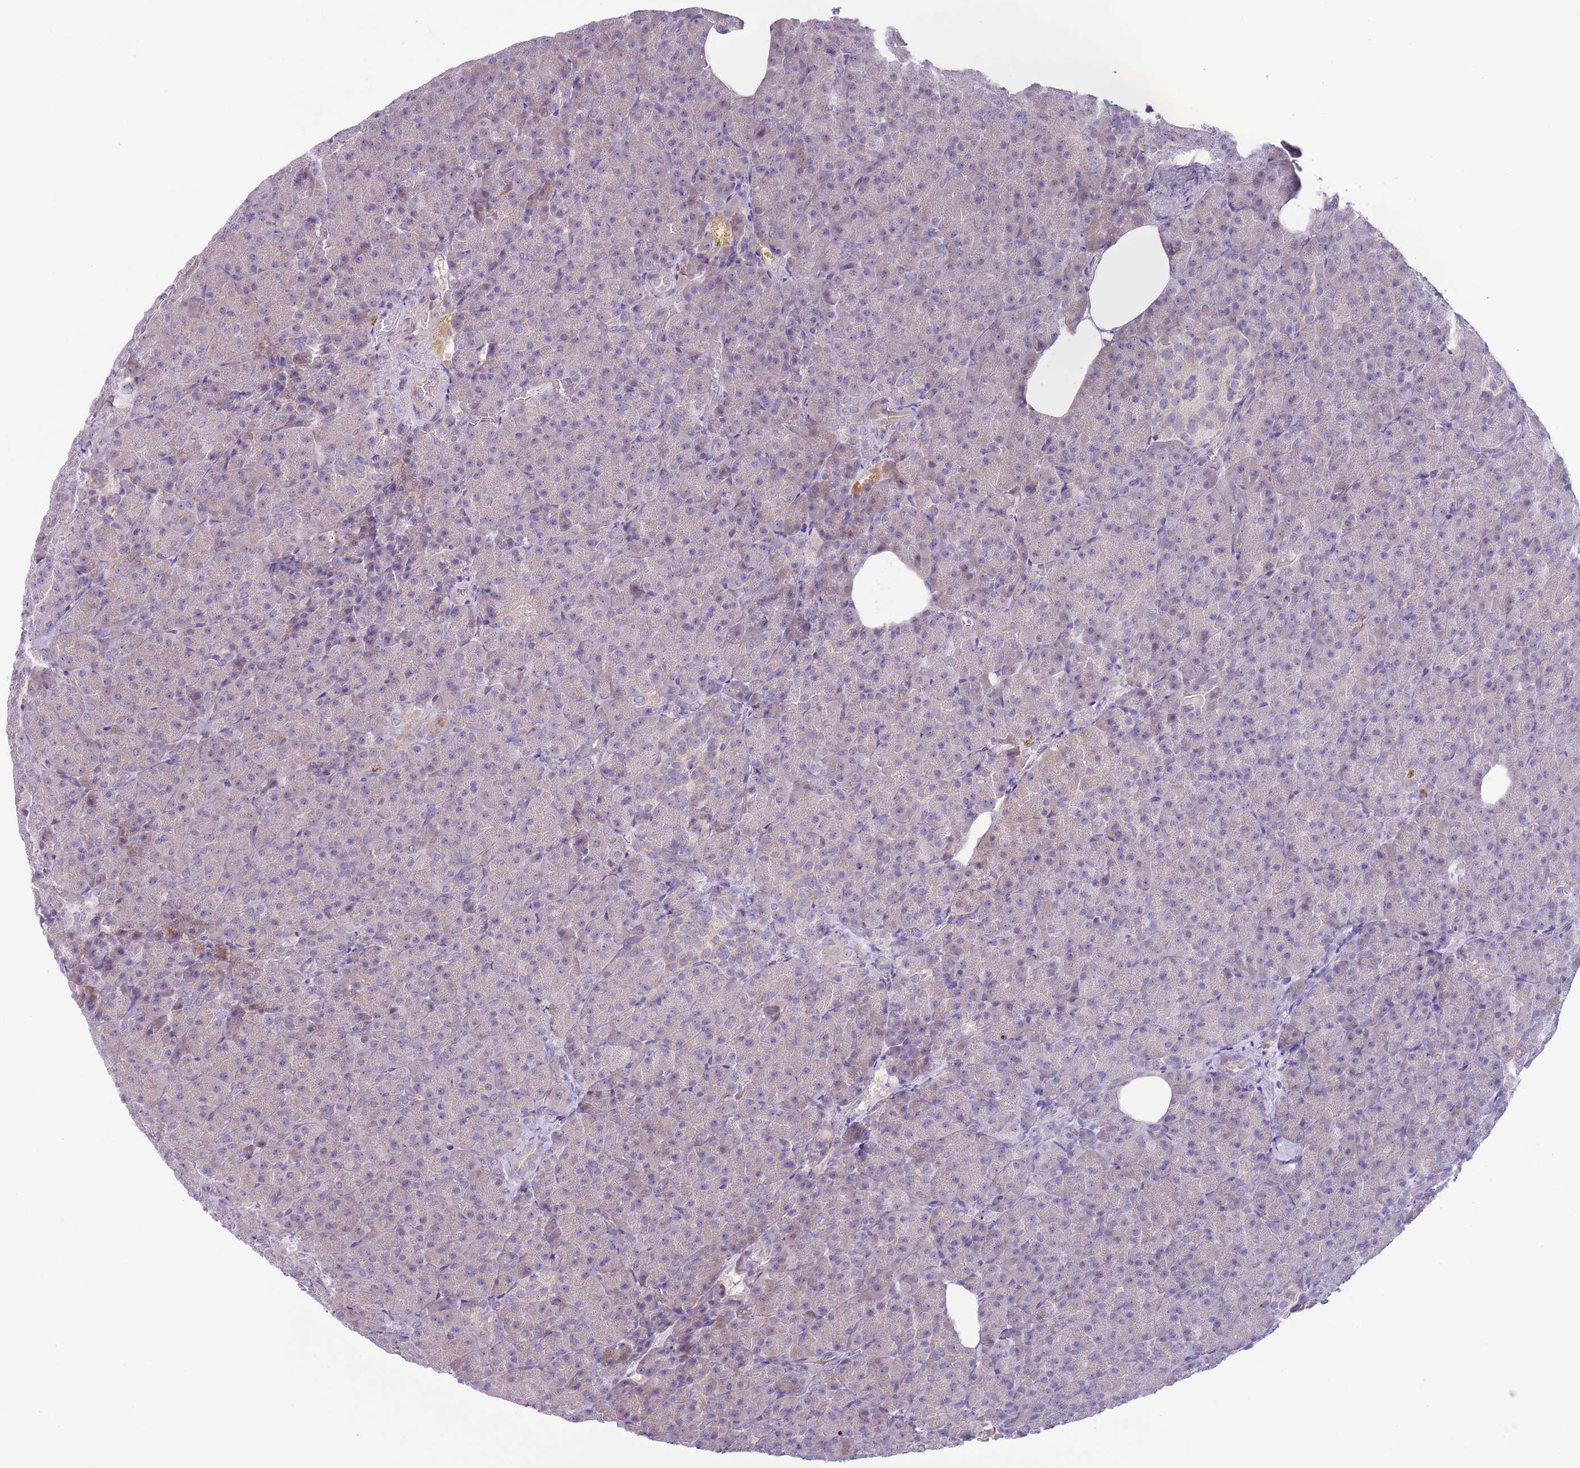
{"staining": {"intensity": "negative", "quantity": "none", "location": "none"}, "tissue": "pancreas", "cell_type": "Exocrine glandular cells", "image_type": "normal", "snomed": [{"axis": "morphology", "description": "Normal tissue, NOS"}, {"axis": "topography", "description": "Pancreas"}], "caption": "Immunohistochemical staining of unremarkable human pancreas demonstrates no significant expression in exocrine glandular cells. (Immunohistochemistry, brightfield microscopy, high magnification).", "gene": "CFH", "patient": {"sex": "female", "age": 74}}